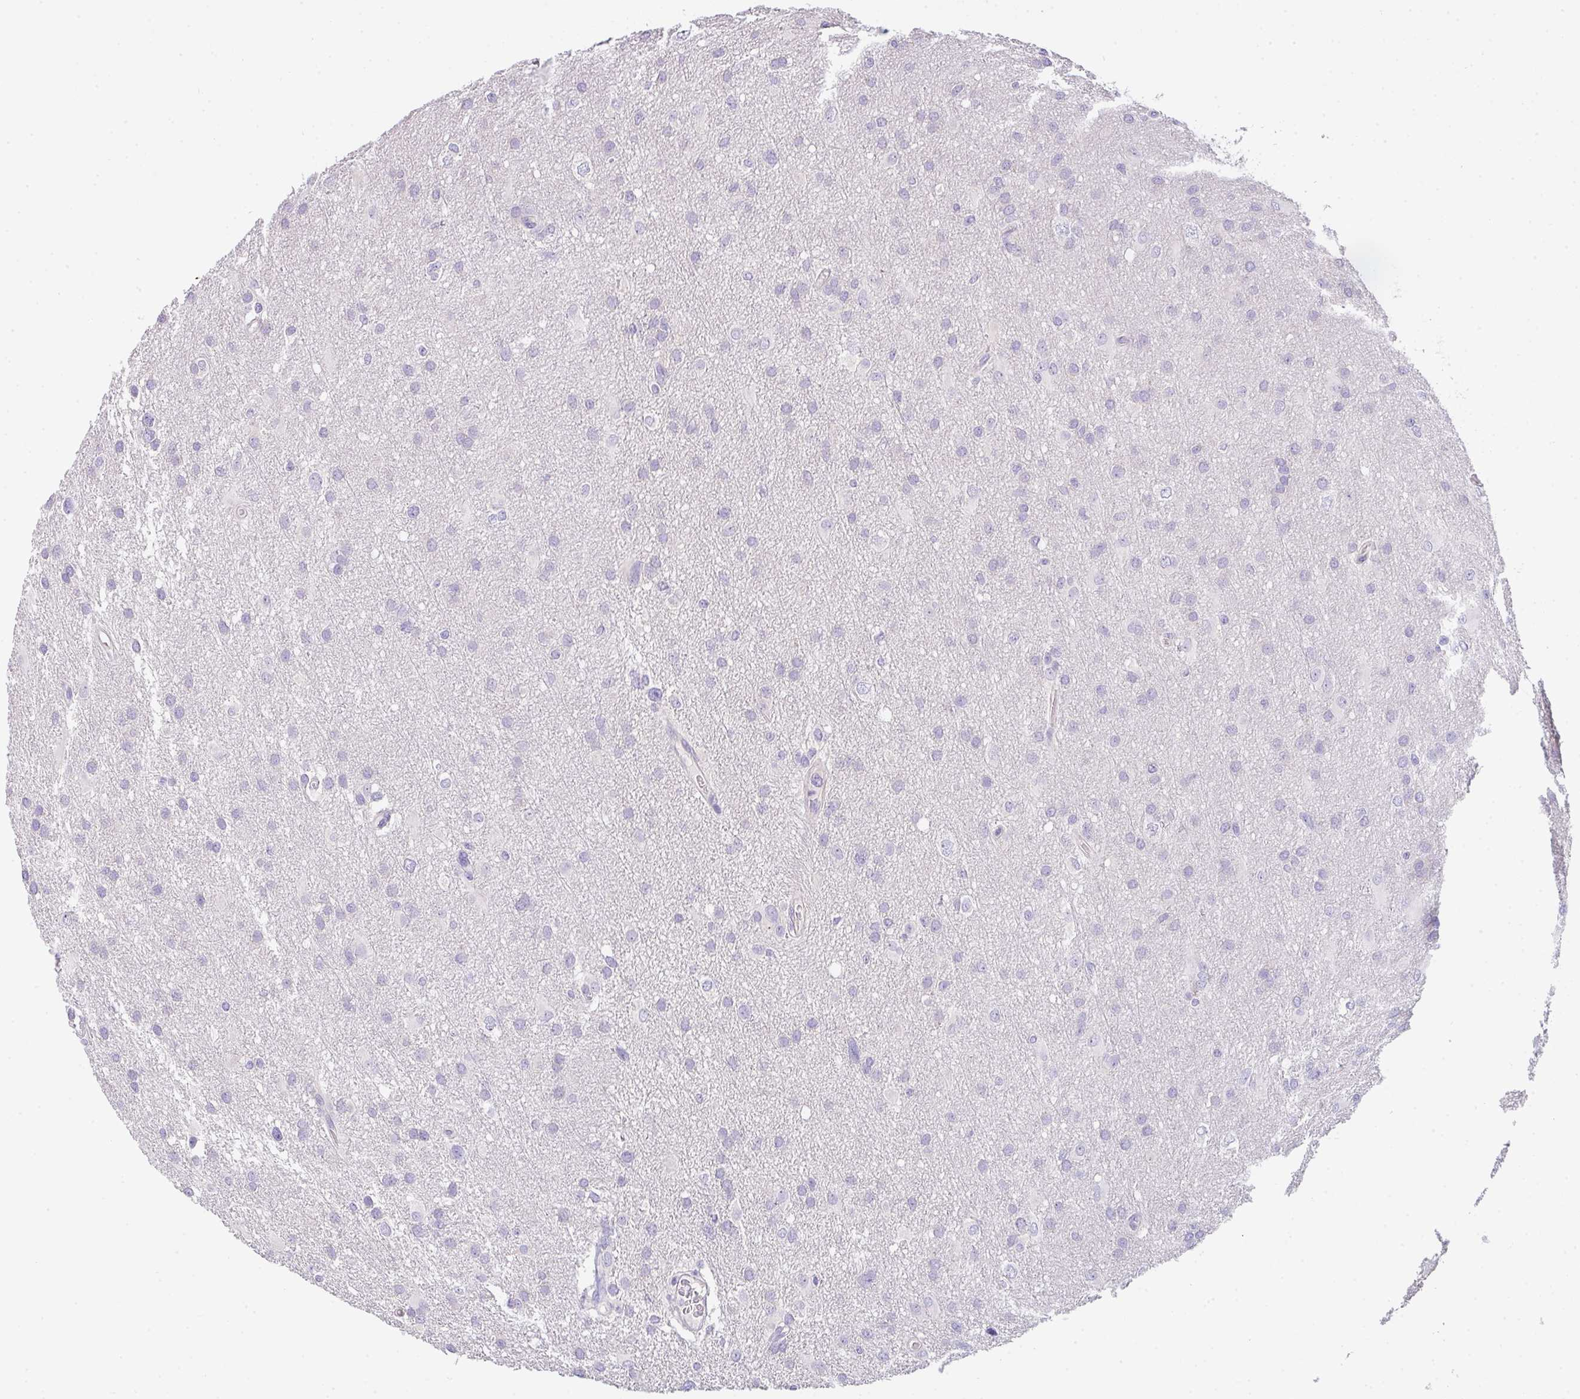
{"staining": {"intensity": "negative", "quantity": "none", "location": "none"}, "tissue": "glioma", "cell_type": "Tumor cells", "image_type": "cancer", "snomed": [{"axis": "morphology", "description": "Glioma, malignant, High grade"}, {"axis": "topography", "description": "Brain"}], "caption": "A micrograph of human glioma is negative for staining in tumor cells.", "gene": "FILIP1", "patient": {"sex": "male", "age": 53}}